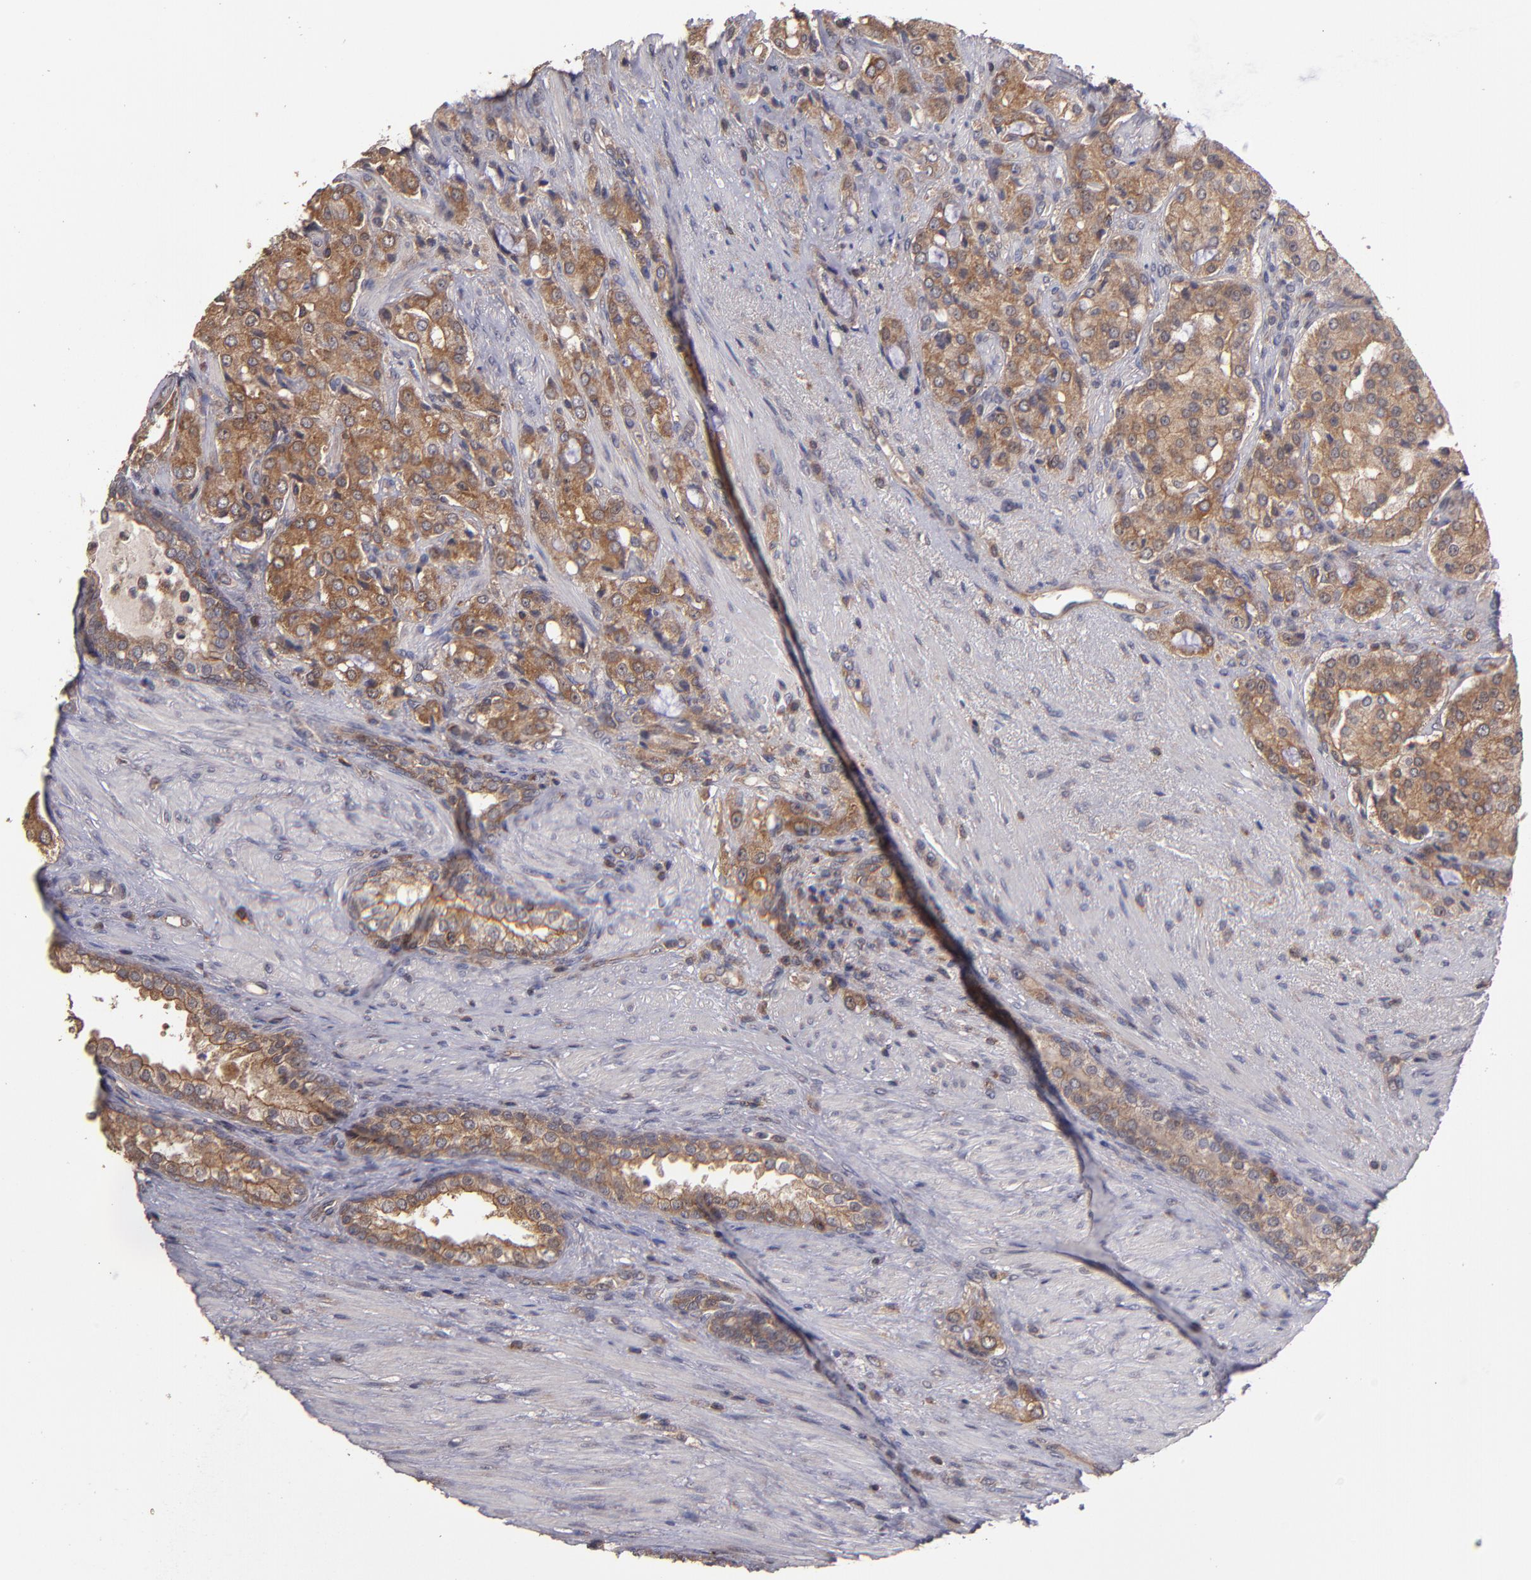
{"staining": {"intensity": "strong", "quantity": ">75%", "location": "cytoplasmic/membranous"}, "tissue": "prostate cancer", "cell_type": "Tumor cells", "image_type": "cancer", "snomed": [{"axis": "morphology", "description": "Adenocarcinoma, High grade"}, {"axis": "topography", "description": "Prostate"}], "caption": "The histopathology image shows a brown stain indicating the presence of a protein in the cytoplasmic/membranous of tumor cells in prostate cancer (adenocarcinoma (high-grade)).", "gene": "NF2", "patient": {"sex": "male", "age": 72}}